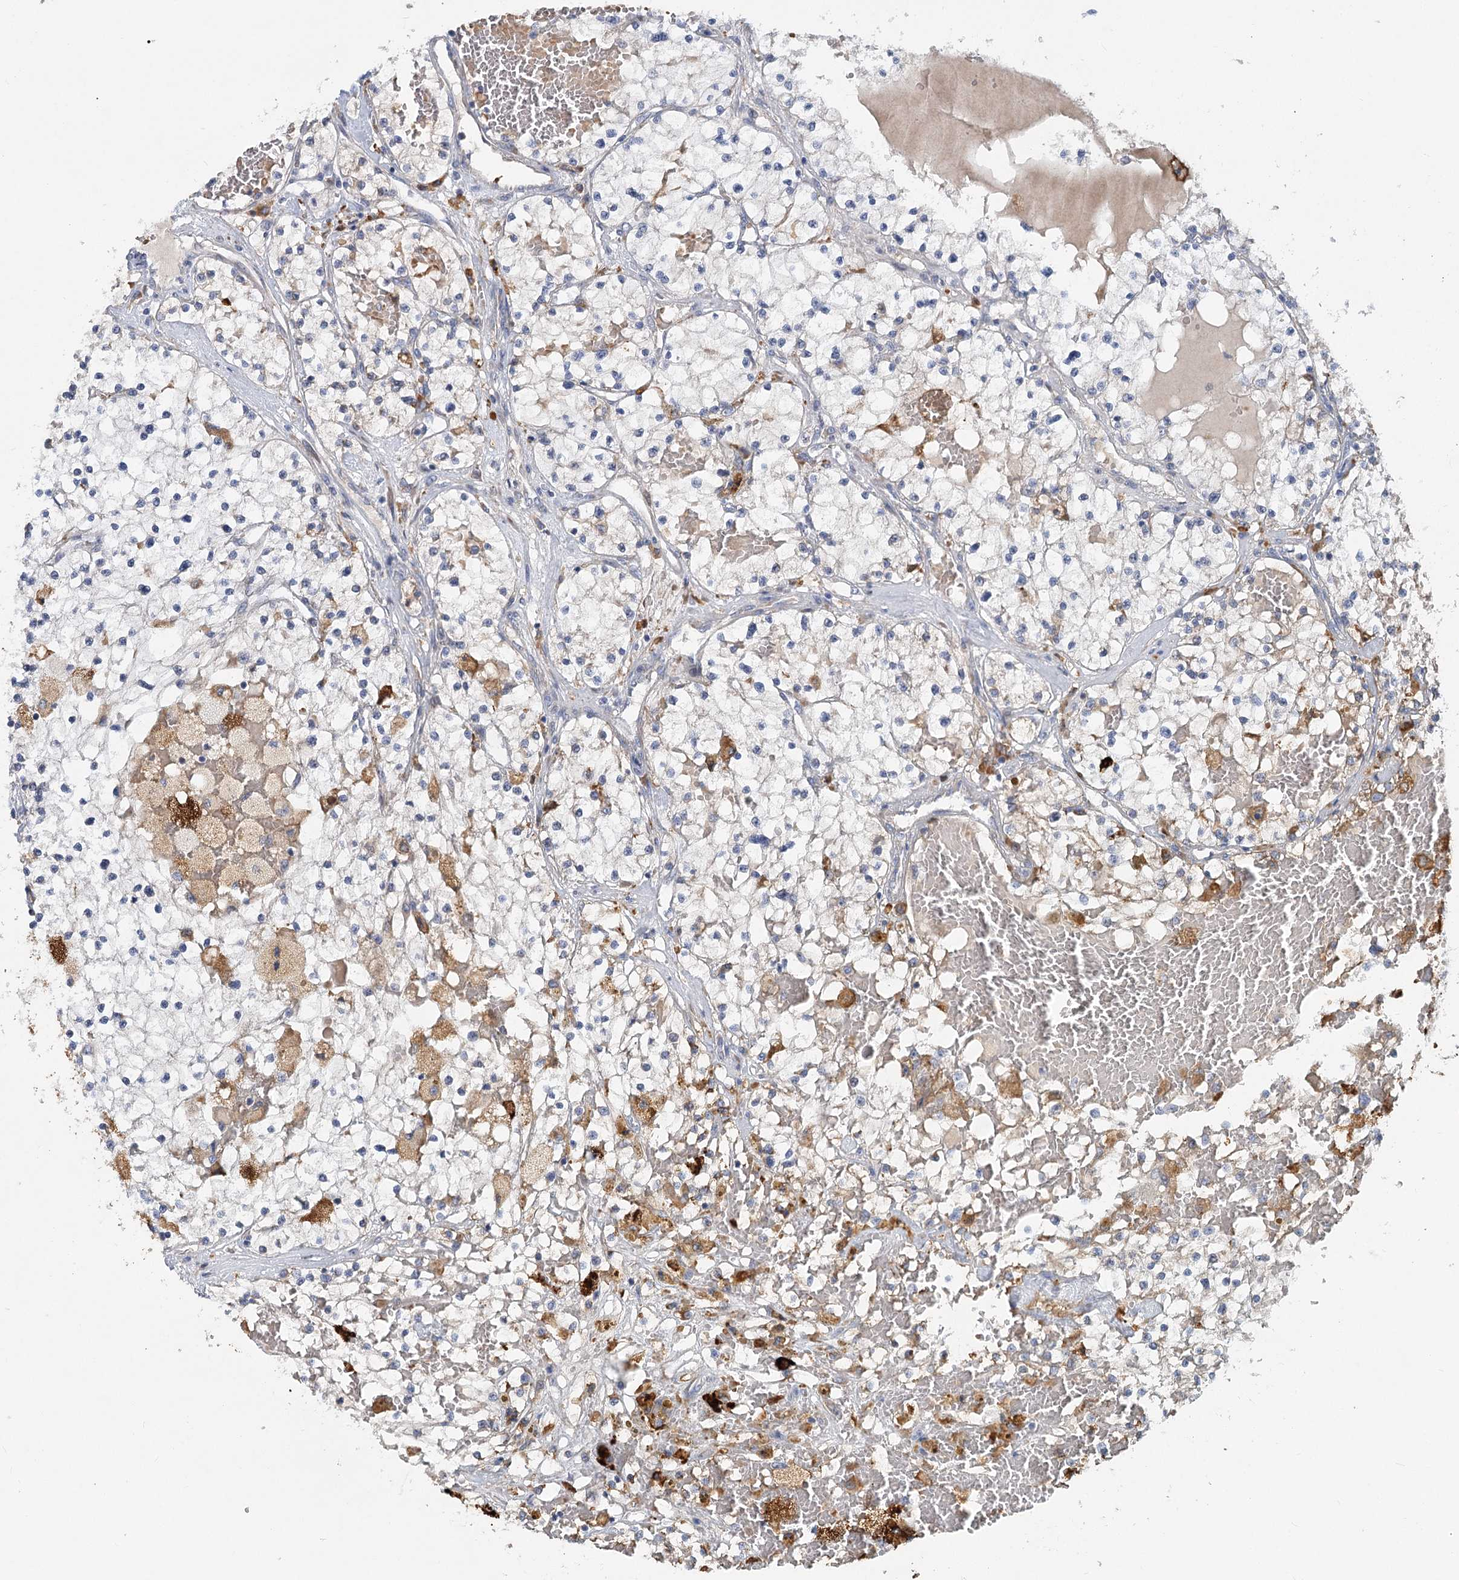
{"staining": {"intensity": "moderate", "quantity": "<25%", "location": "cytoplasmic/membranous"}, "tissue": "renal cancer", "cell_type": "Tumor cells", "image_type": "cancer", "snomed": [{"axis": "morphology", "description": "Normal tissue, NOS"}, {"axis": "morphology", "description": "Adenocarcinoma, NOS"}, {"axis": "topography", "description": "Kidney"}], "caption": "Moderate cytoplasmic/membranous protein staining is seen in about <25% of tumor cells in adenocarcinoma (renal). Nuclei are stained in blue.", "gene": "CIB4", "patient": {"sex": "male", "age": 68}}